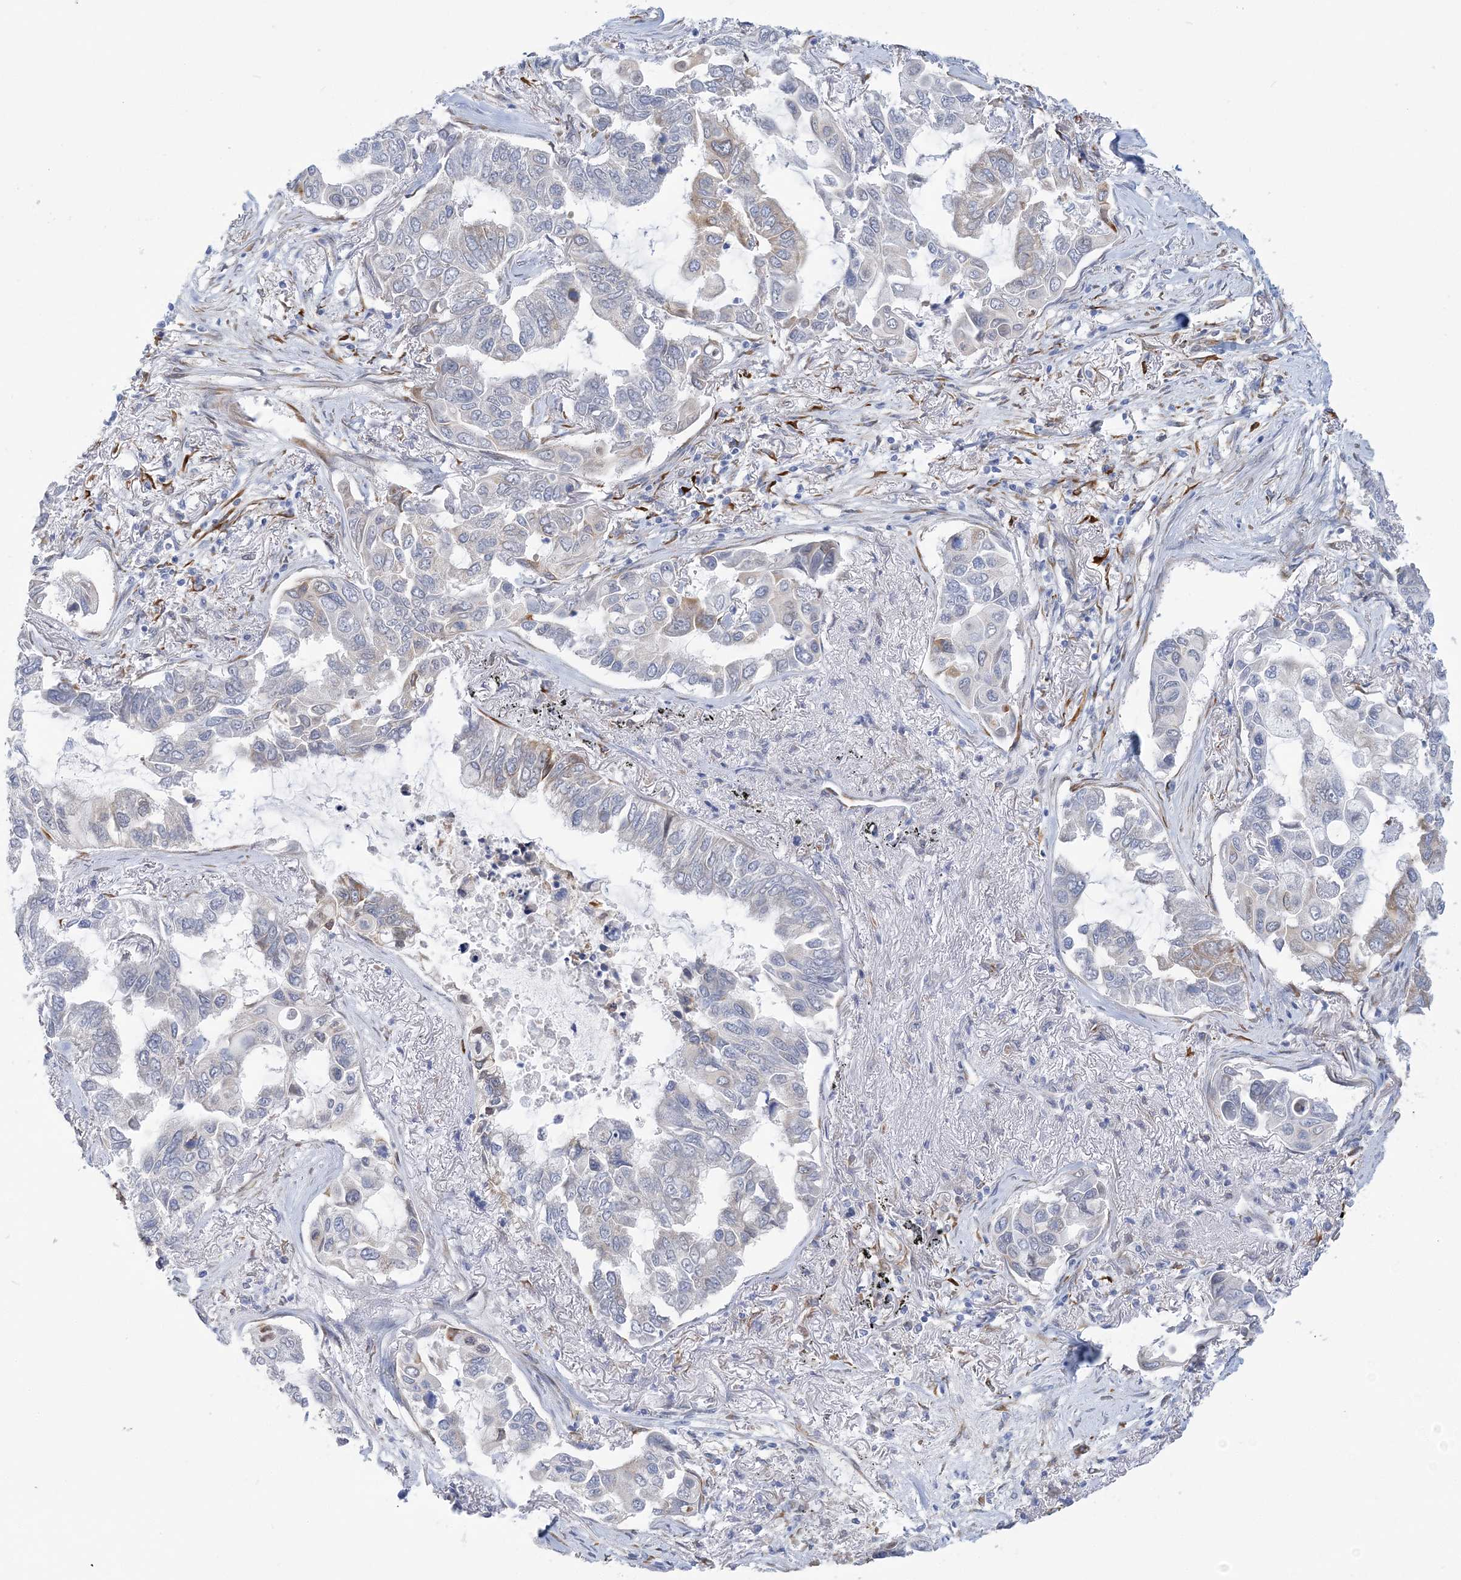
{"staining": {"intensity": "weak", "quantity": "<25%", "location": "cytoplasmic/membranous"}, "tissue": "lung cancer", "cell_type": "Tumor cells", "image_type": "cancer", "snomed": [{"axis": "morphology", "description": "Adenocarcinoma, NOS"}, {"axis": "topography", "description": "Lung"}], "caption": "A micrograph of lung adenocarcinoma stained for a protein demonstrates no brown staining in tumor cells. (IHC, brightfield microscopy, high magnification).", "gene": "PLEKHG4B", "patient": {"sex": "male", "age": 64}}